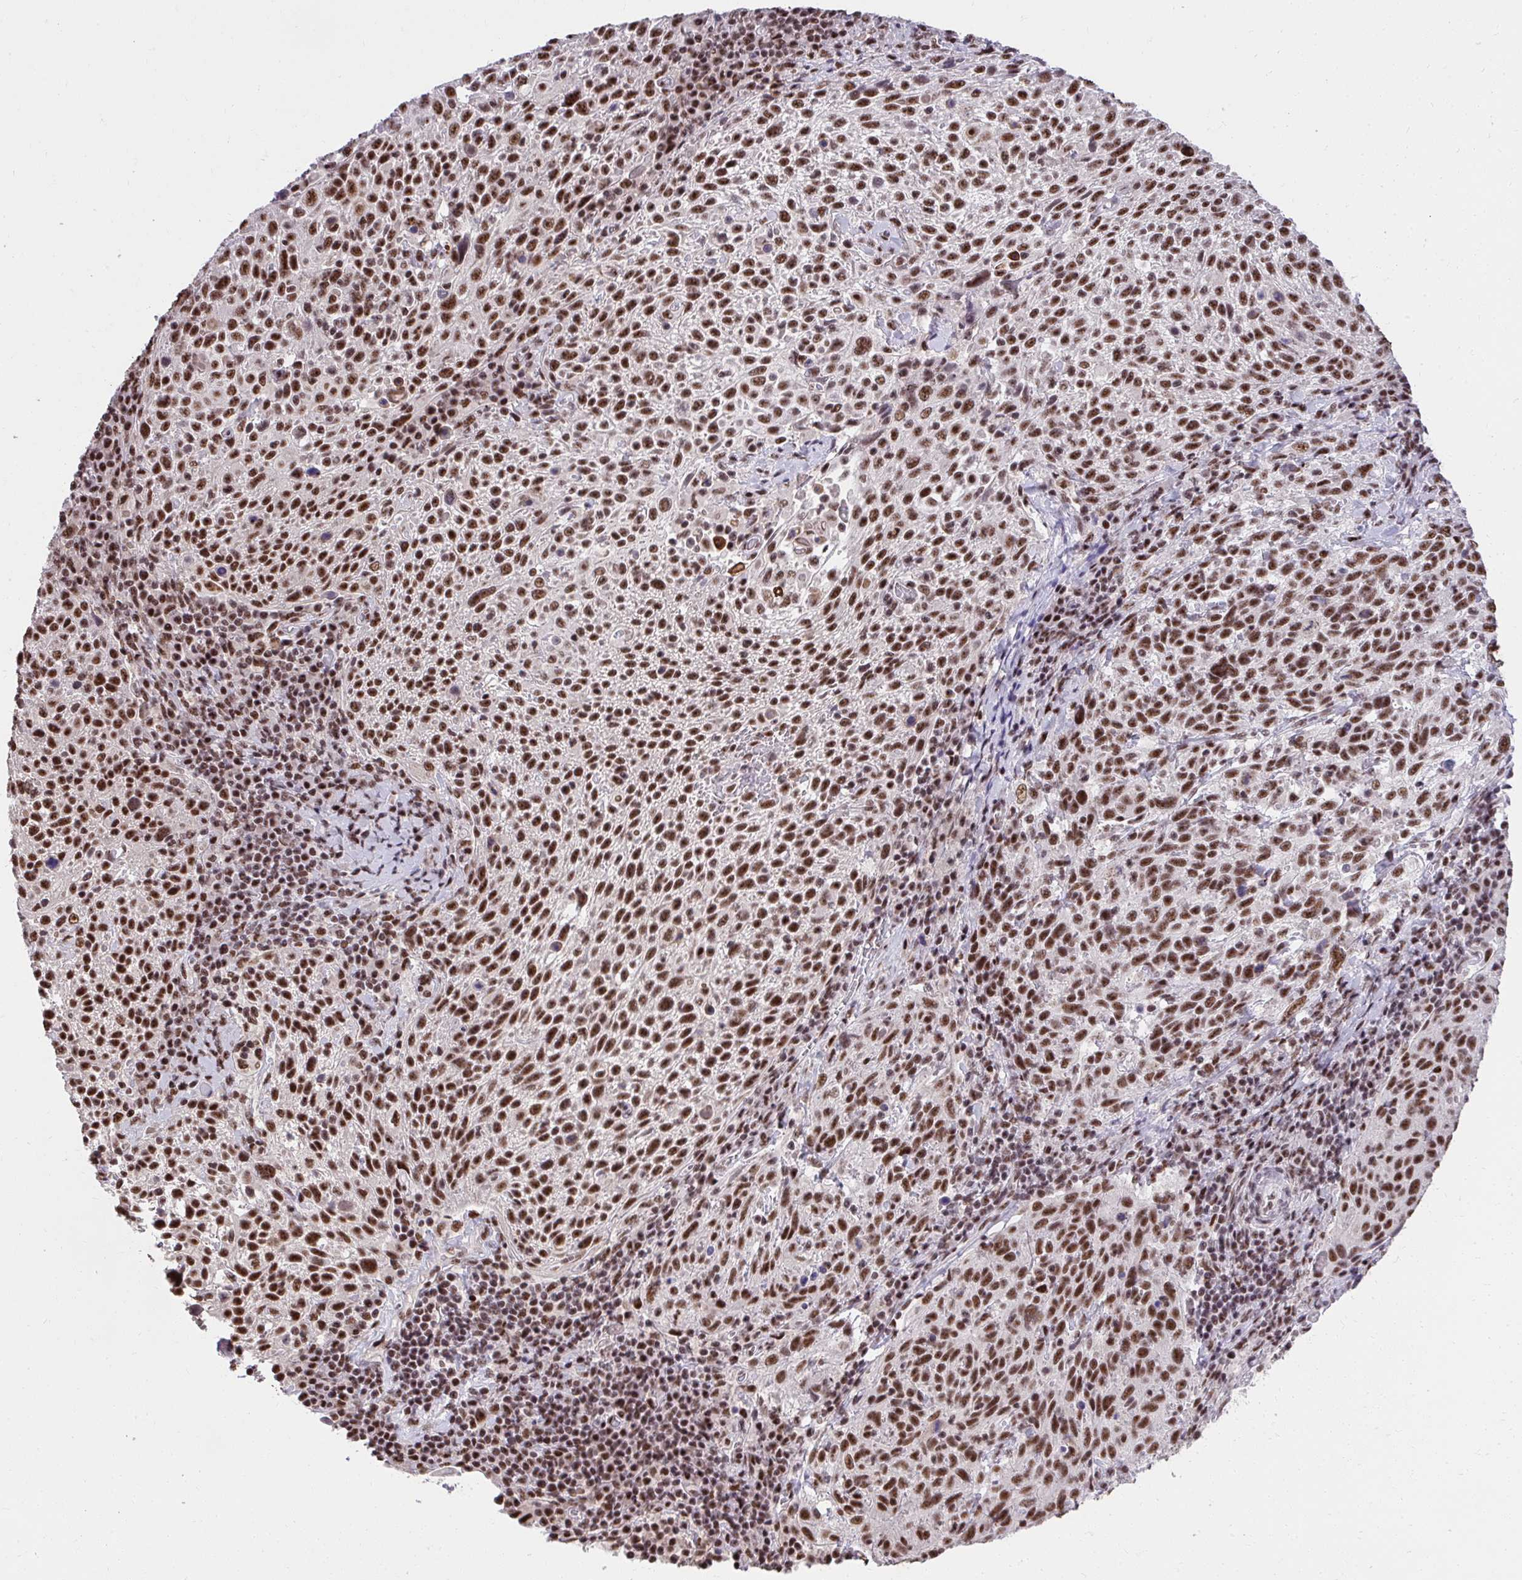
{"staining": {"intensity": "strong", "quantity": ">75%", "location": "nuclear"}, "tissue": "cervical cancer", "cell_type": "Tumor cells", "image_type": "cancer", "snomed": [{"axis": "morphology", "description": "Squamous cell carcinoma, NOS"}, {"axis": "topography", "description": "Cervix"}], "caption": "DAB immunohistochemical staining of human cervical cancer (squamous cell carcinoma) reveals strong nuclear protein expression in about >75% of tumor cells.", "gene": "SYNE4", "patient": {"sex": "female", "age": 61}}